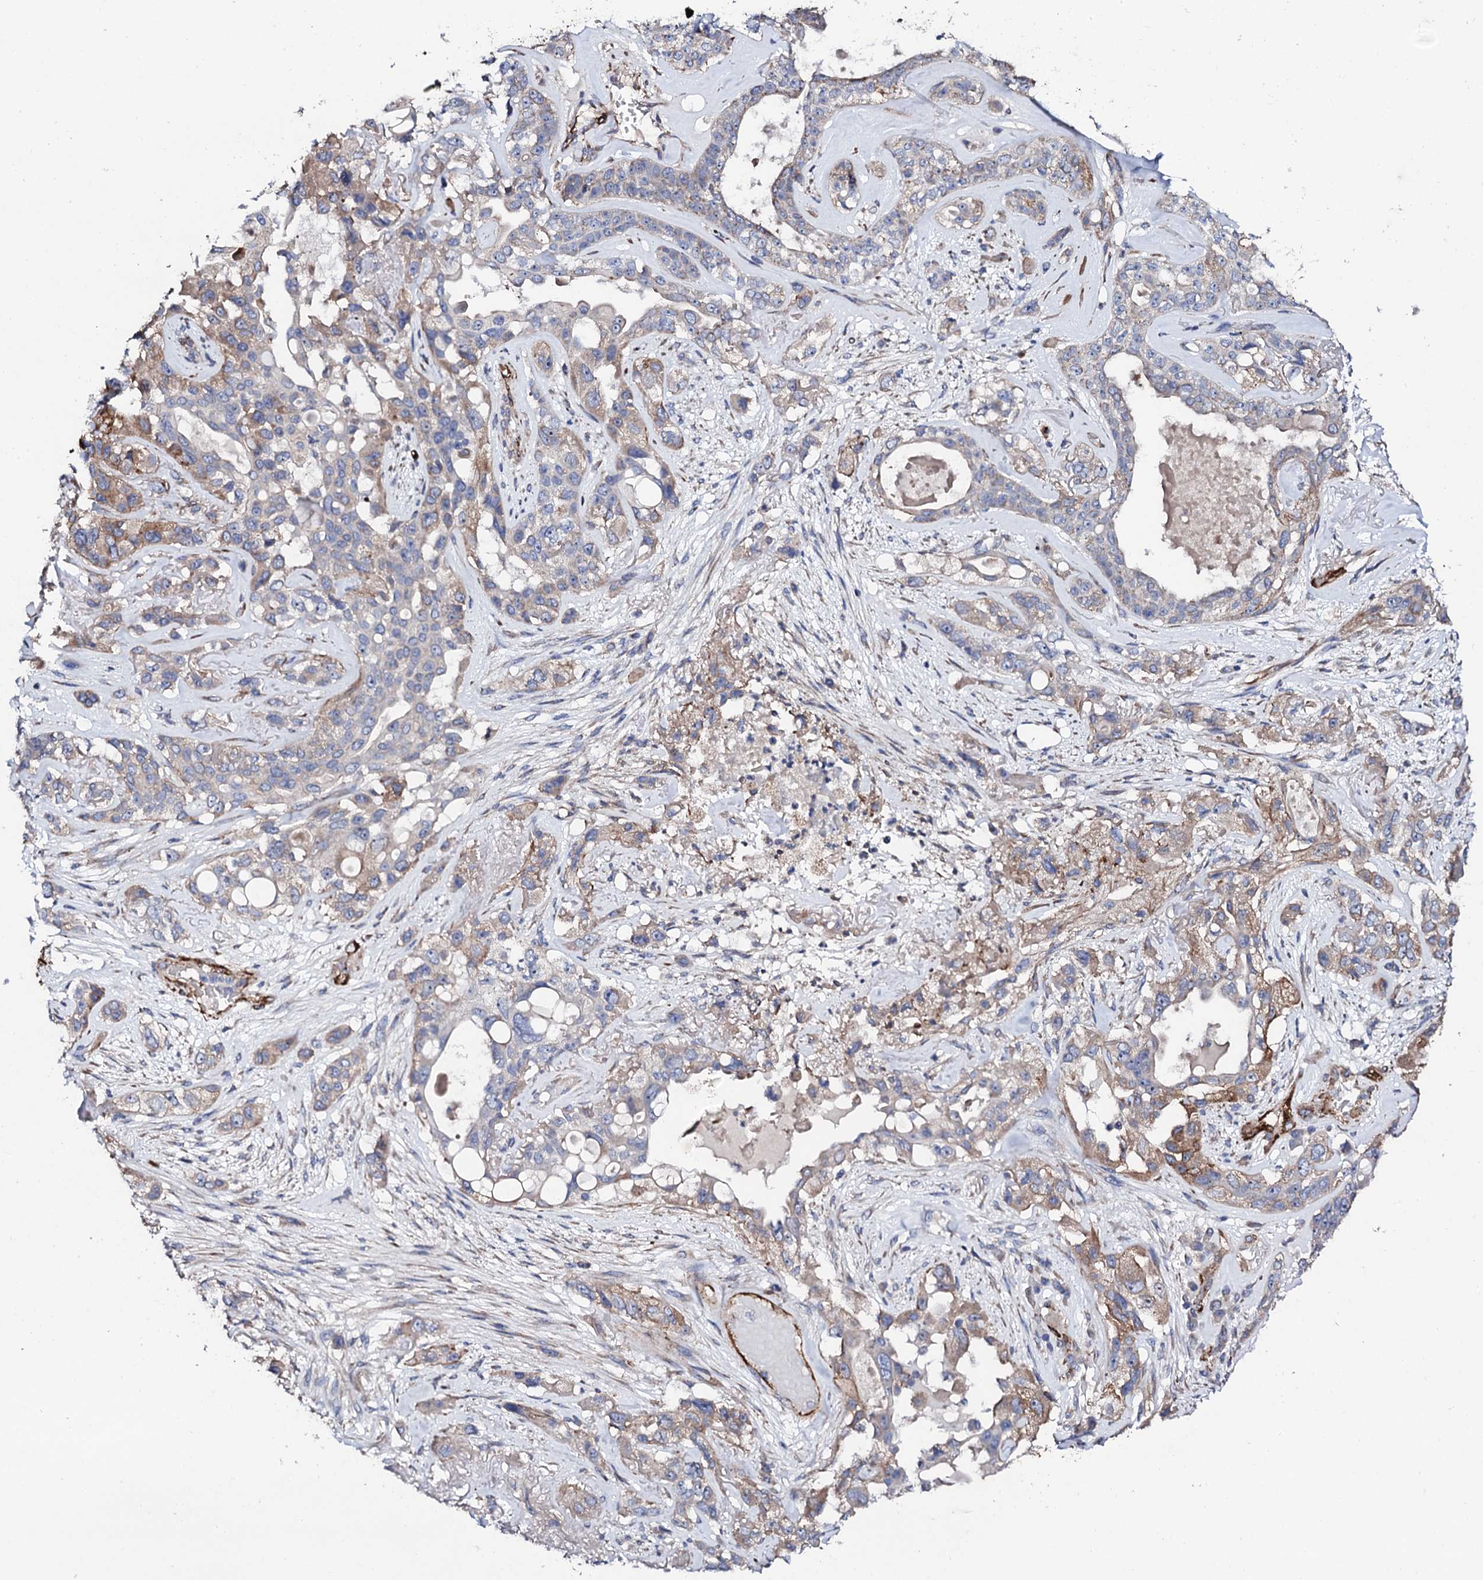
{"staining": {"intensity": "moderate", "quantity": "<25%", "location": "cytoplasmic/membranous"}, "tissue": "lung cancer", "cell_type": "Tumor cells", "image_type": "cancer", "snomed": [{"axis": "morphology", "description": "Squamous cell carcinoma, NOS"}, {"axis": "topography", "description": "Lung"}], "caption": "Immunohistochemistry (IHC) histopathology image of lung cancer stained for a protein (brown), which shows low levels of moderate cytoplasmic/membranous staining in approximately <25% of tumor cells.", "gene": "DBX1", "patient": {"sex": "female", "age": 70}}